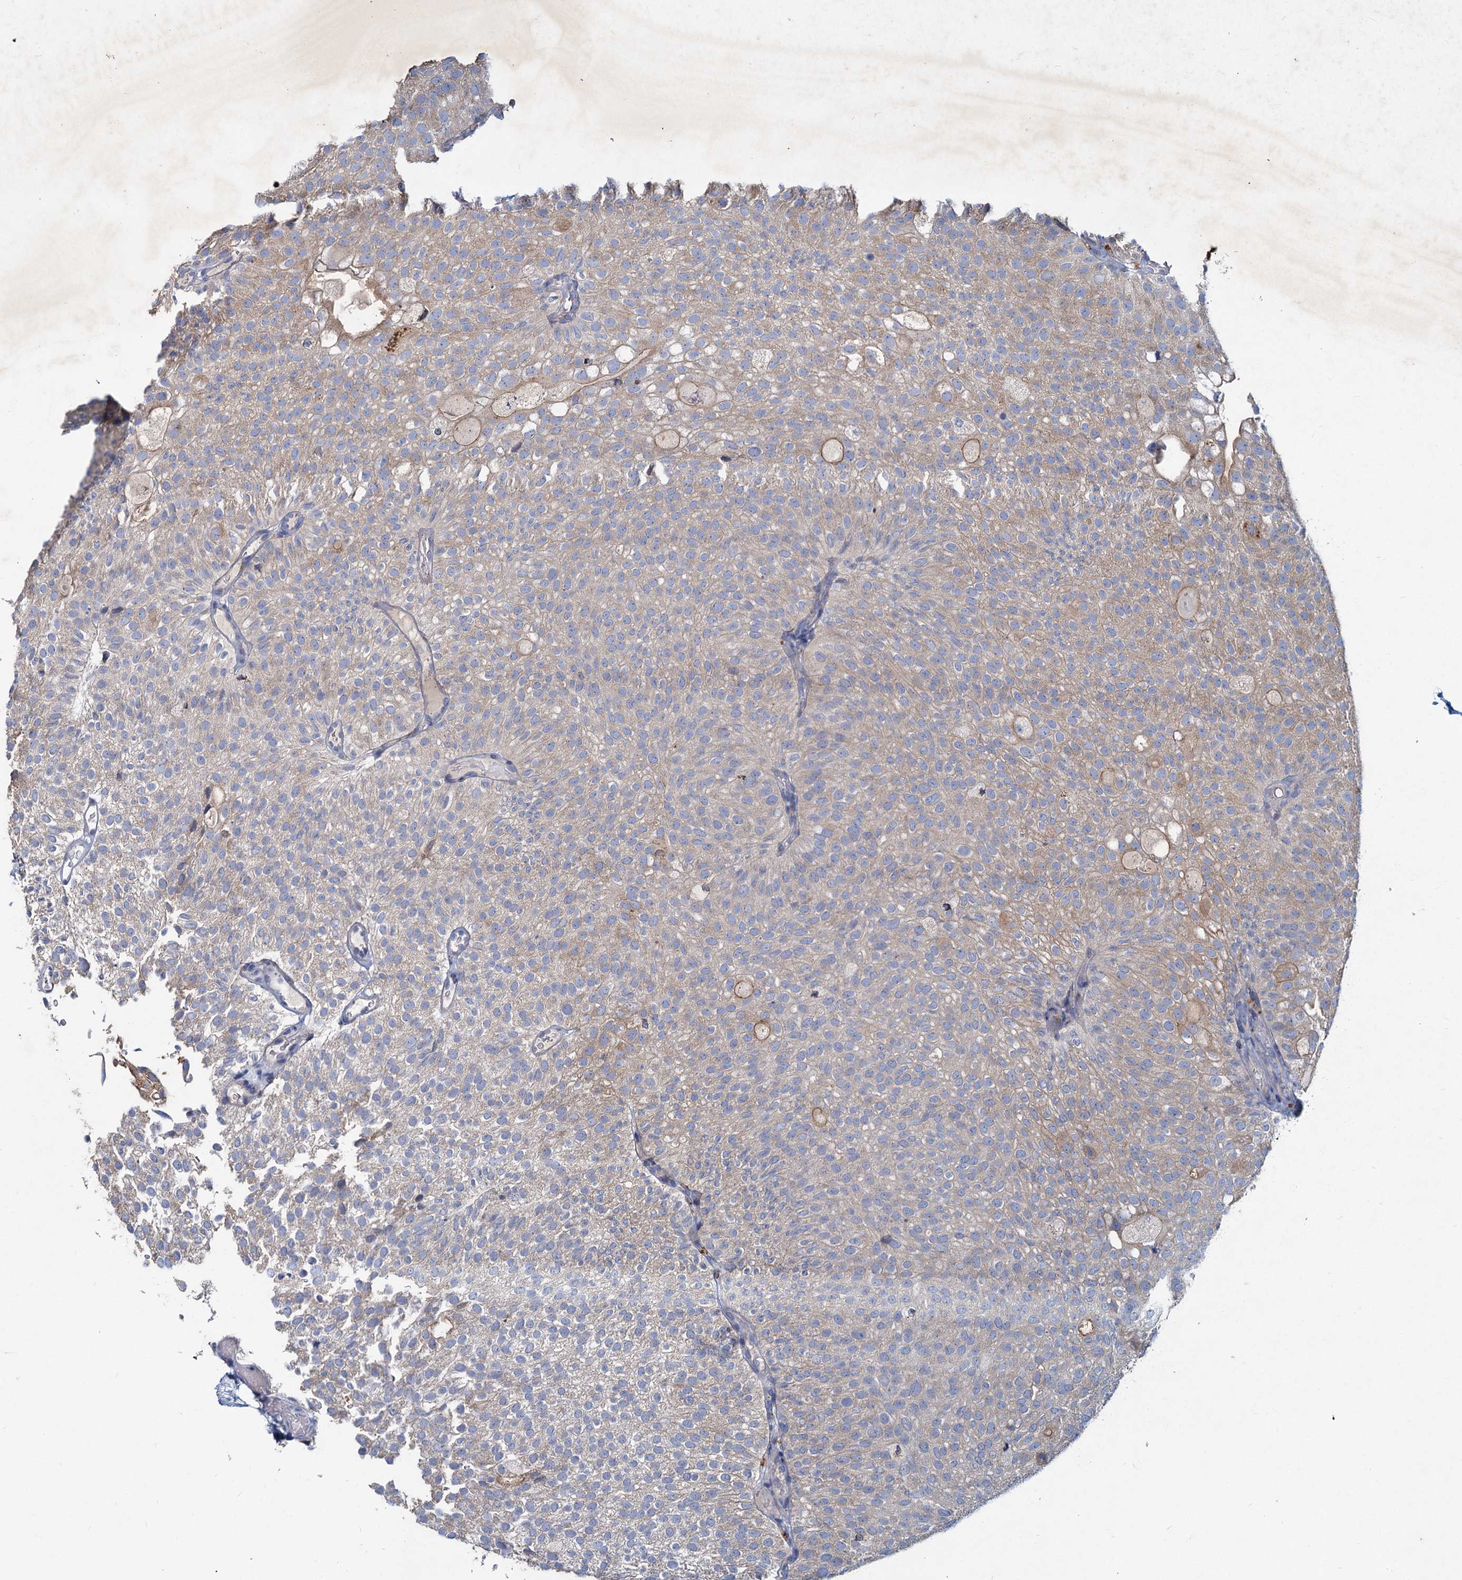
{"staining": {"intensity": "weak", "quantity": "<25%", "location": "cytoplasmic/membranous"}, "tissue": "urothelial cancer", "cell_type": "Tumor cells", "image_type": "cancer", "snomed": [{"axis": "morphology", "description": "Urothelial carcinoma, Low grade"}, {"axis": "topography", "description": "Urinary bladder"}], "caption": "Immunohistochemistry photomicrograph of human low-grade urothelial carcinoma stained for a protein (brown), which shows no staining in tumor cells. The staining is performed using DAB brown chromogen with nuclei counter-stained in using hematoxylin.", "gene": "TMX2", "patient": {"sex": "male", "age": 78}}